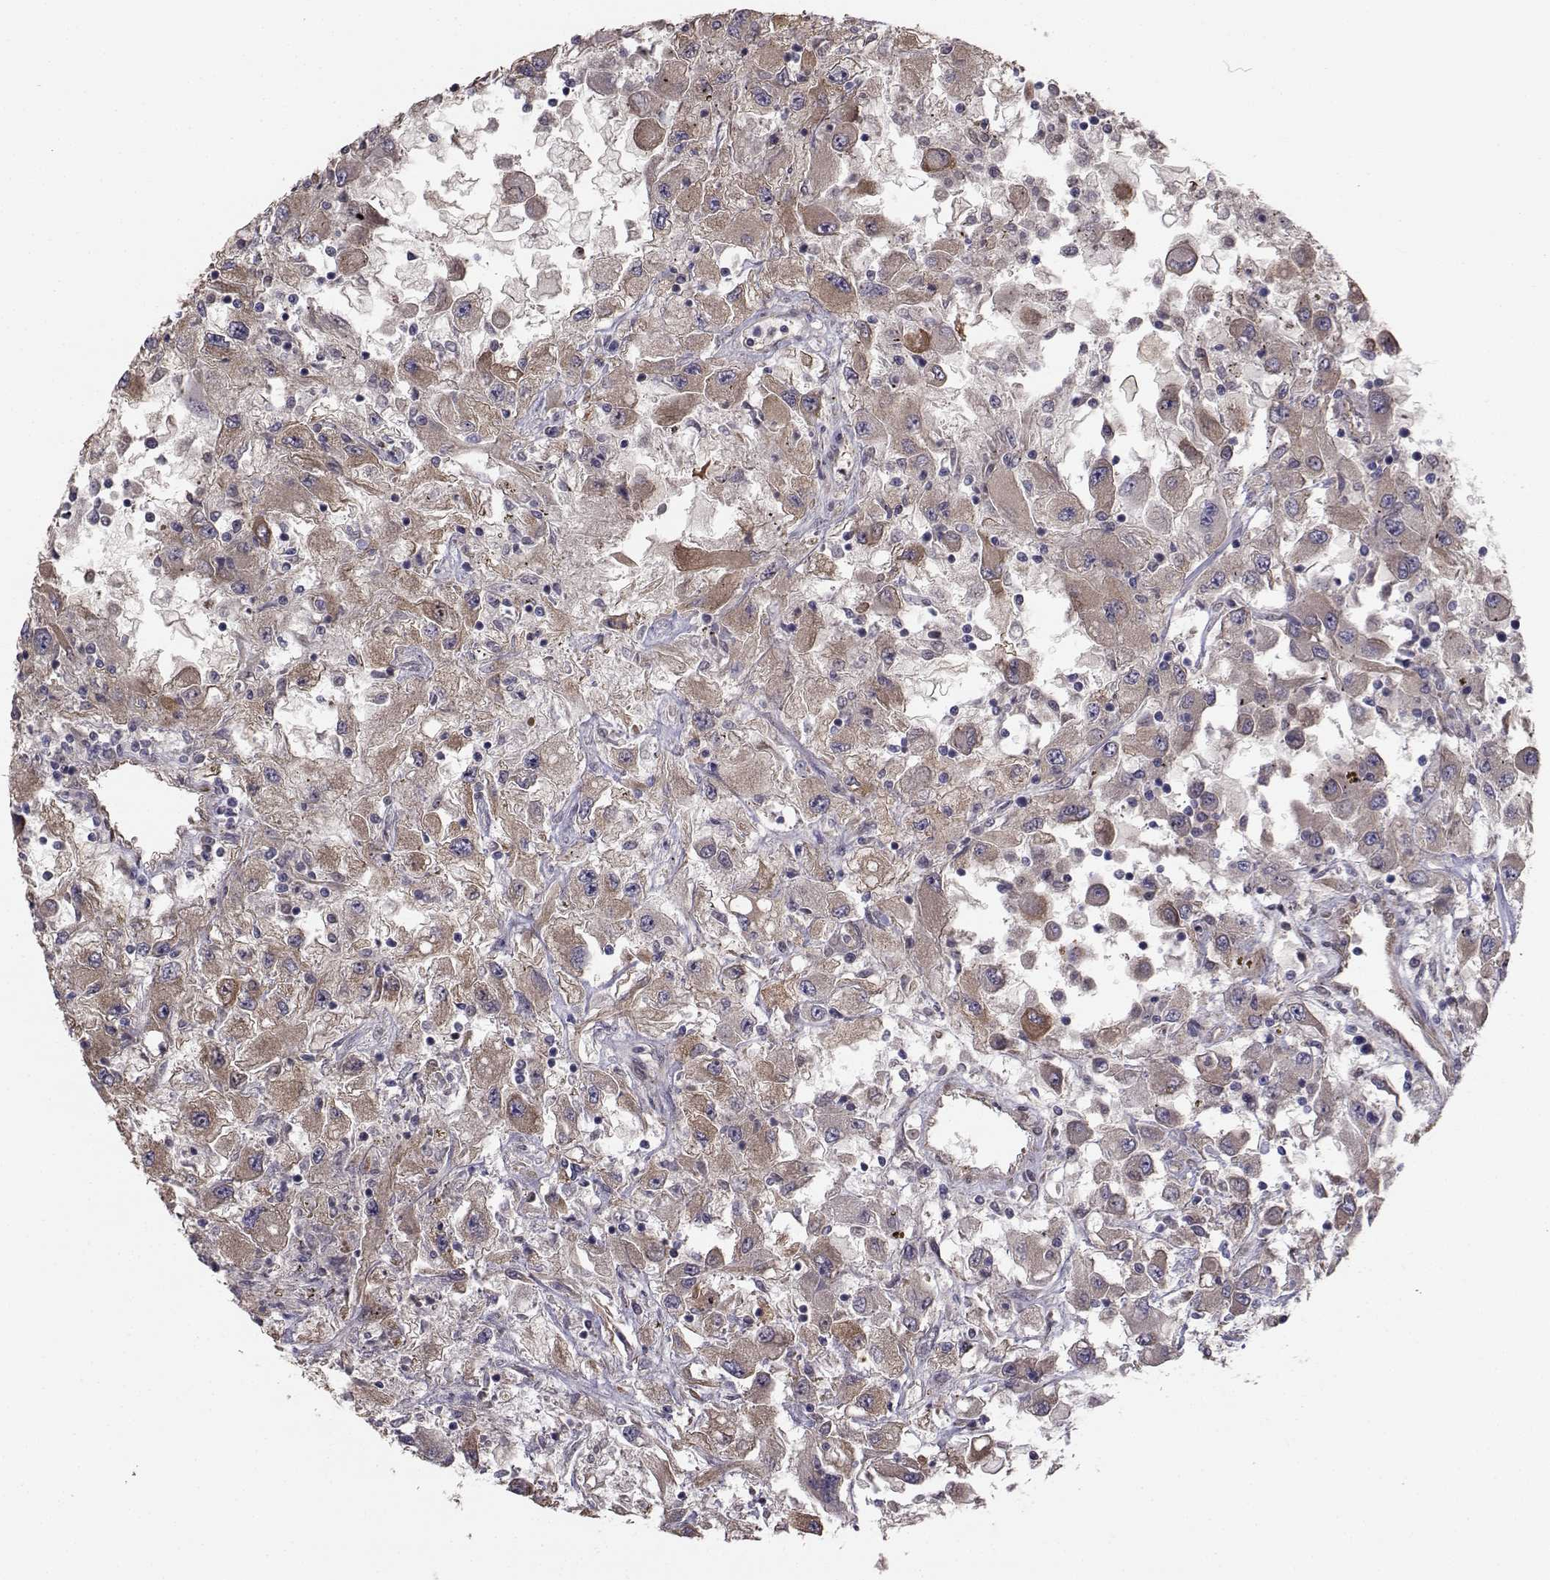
{"staining": {"intensity": "weak", "quantity": ">75%", "location": "cytoplasmic/membranous"}, "tissue": "renal cancer", "cell_type": "Tumor cells", "image_type": "cancer", "snomed": [{"axis": "morphology", "description": "Adenocarcinoma, NOS"}, {"axis": "topography", "description": "Kidney"}], "caption": "Weak cytoplasmic/membranous protein expression is seen in about >75% of tumor cells in adenocarcinoma (renal).", "gene": "TRIP10", "patient": {"sex": "female", "age": 67}}